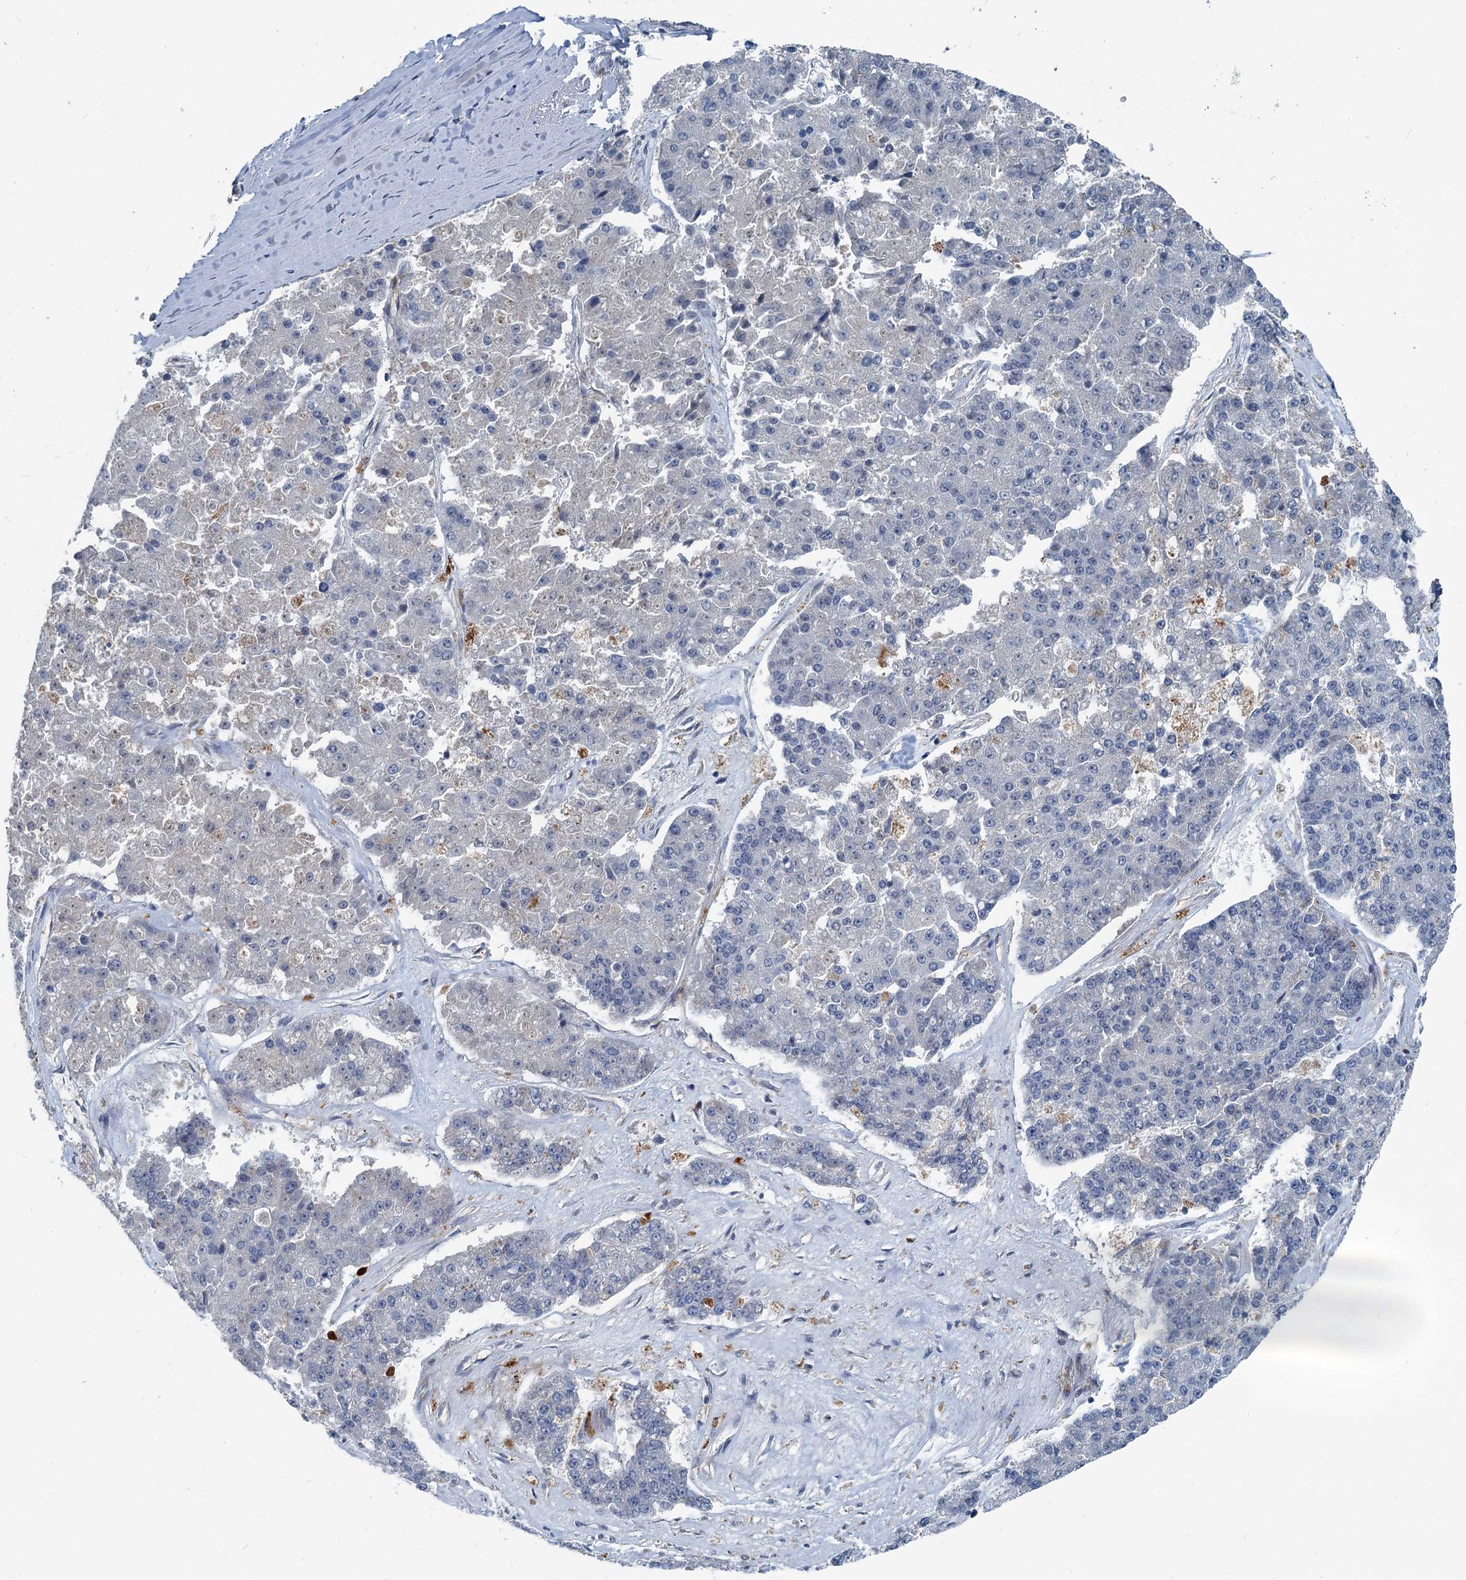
{"staining": {"intensity": "negative", "quantity": "none", "location": "none"}, "tissue": "pancreatic cancer", "cell_type": "Tumor cells", "image_type": "cancer", "snomed": [{"axis": "morphology", "description": "Adenocarcinoma, NOS"}, {"axis": "topography", "description": "Pancreas"}], "caption": "Immunohistochemistry of pancreatic cancer (adenocarcinoma) shows no staining in tumor cells. The staining is performed using DAB brown chromogen with nuclei counter-stained in using hematoxylin.", "gene": "GCLM", "patient": {"sex": "male", "age": 50}}